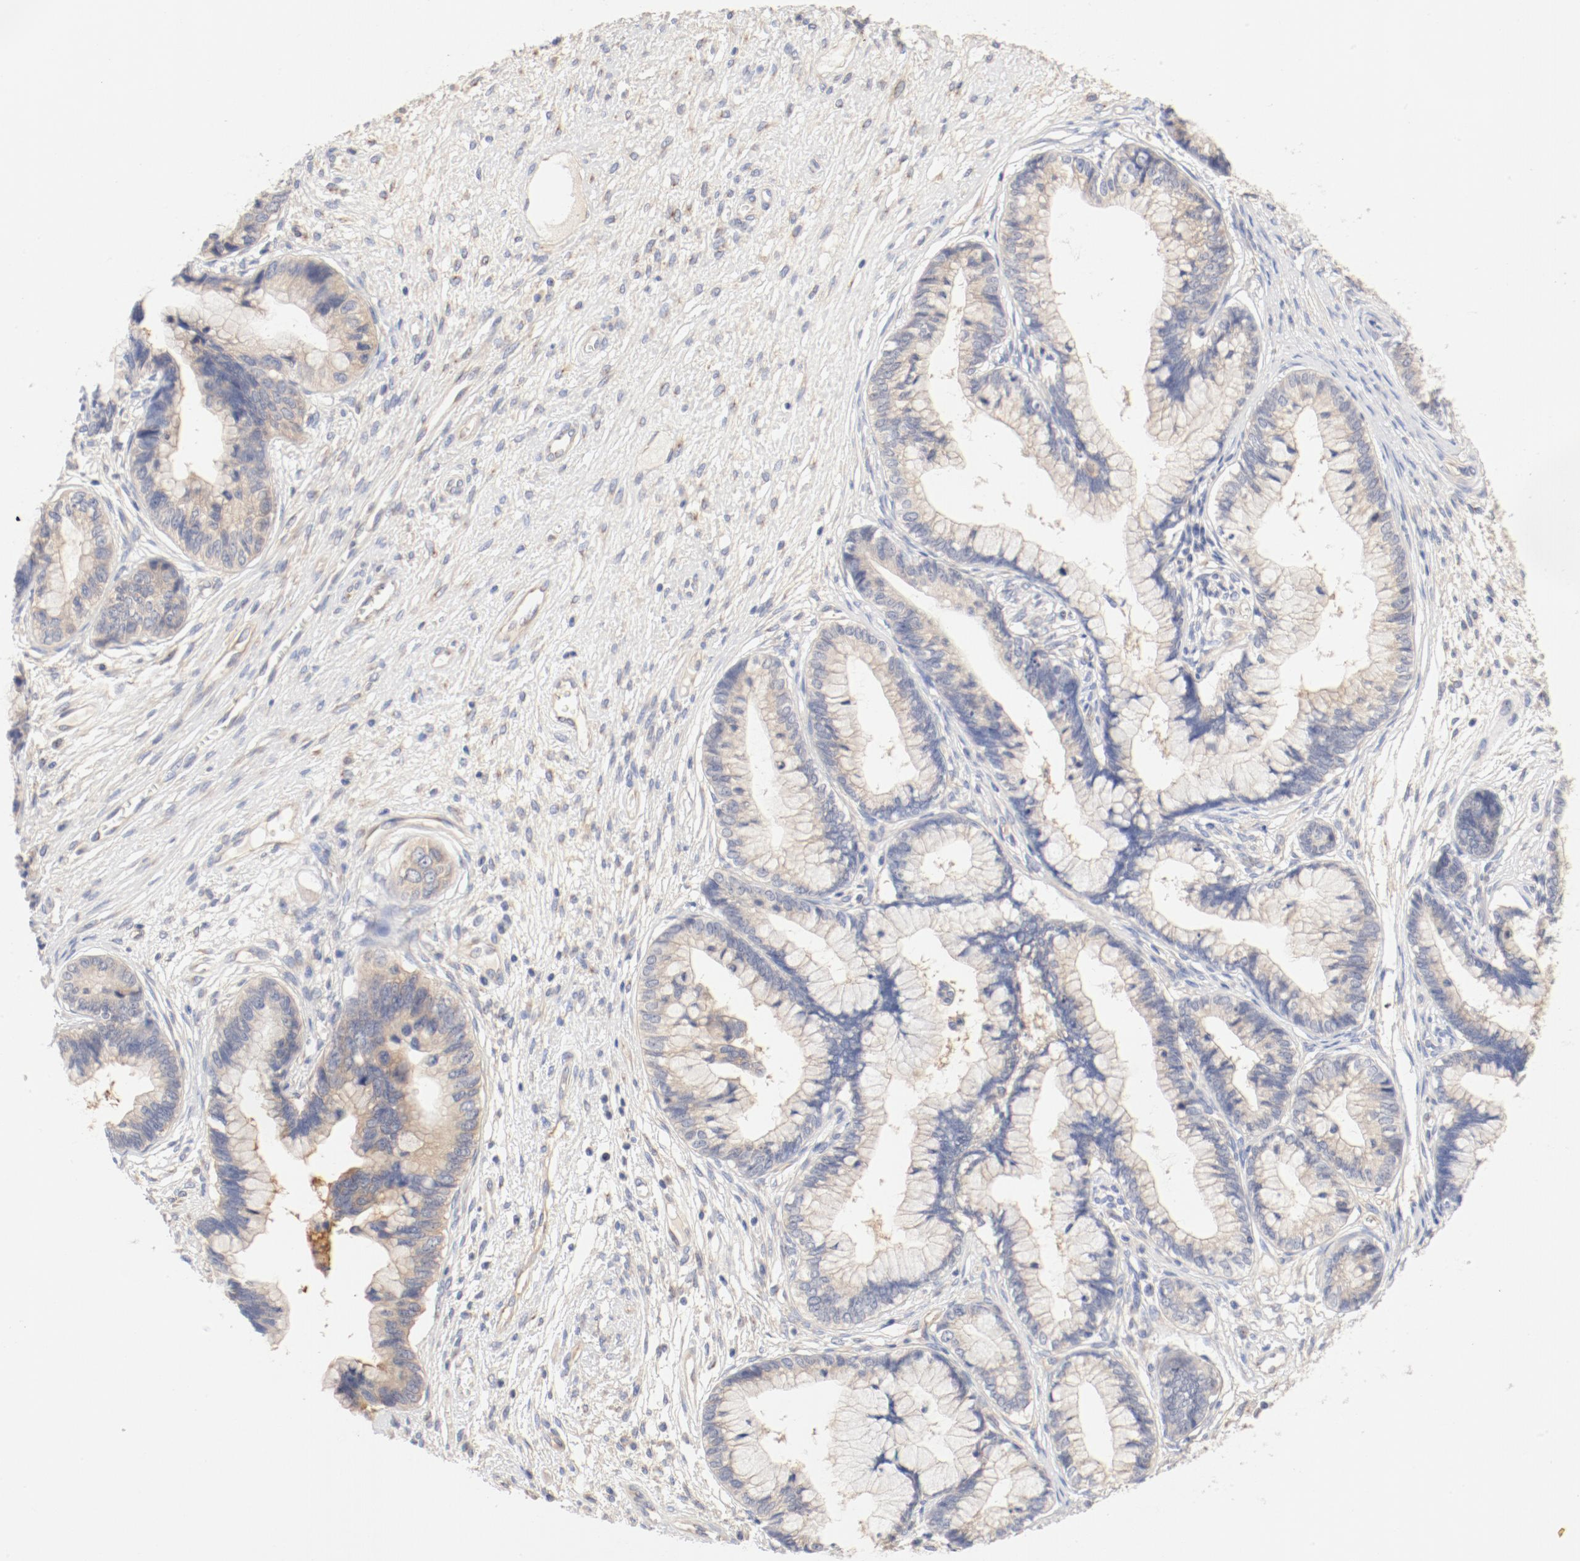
{"staining": {"intensity": "weak", "quantity": "25%-75%", "location": "cytoplasmic/membranous"}, "tissue": "cervical cancer", "cell_type": "Tumor cells", "image_type": "cancer", "snomed": [{"axis": "morphology", "description": "Adenocarcinoma, NOS"}, {"axis": "topography", "description": "Cervix"}], "caption": "Immunohistochemical staining of cervical adenocarcinoma exhibits weak cytoplasmic/membranous protein positivity in about 25%-75% of tumor cells. The protein of interest is shown in brown color, while the nuclei are stained blue.", "gene": "DYNC1H1", "patient": {"sex": "female", "age": 44}}